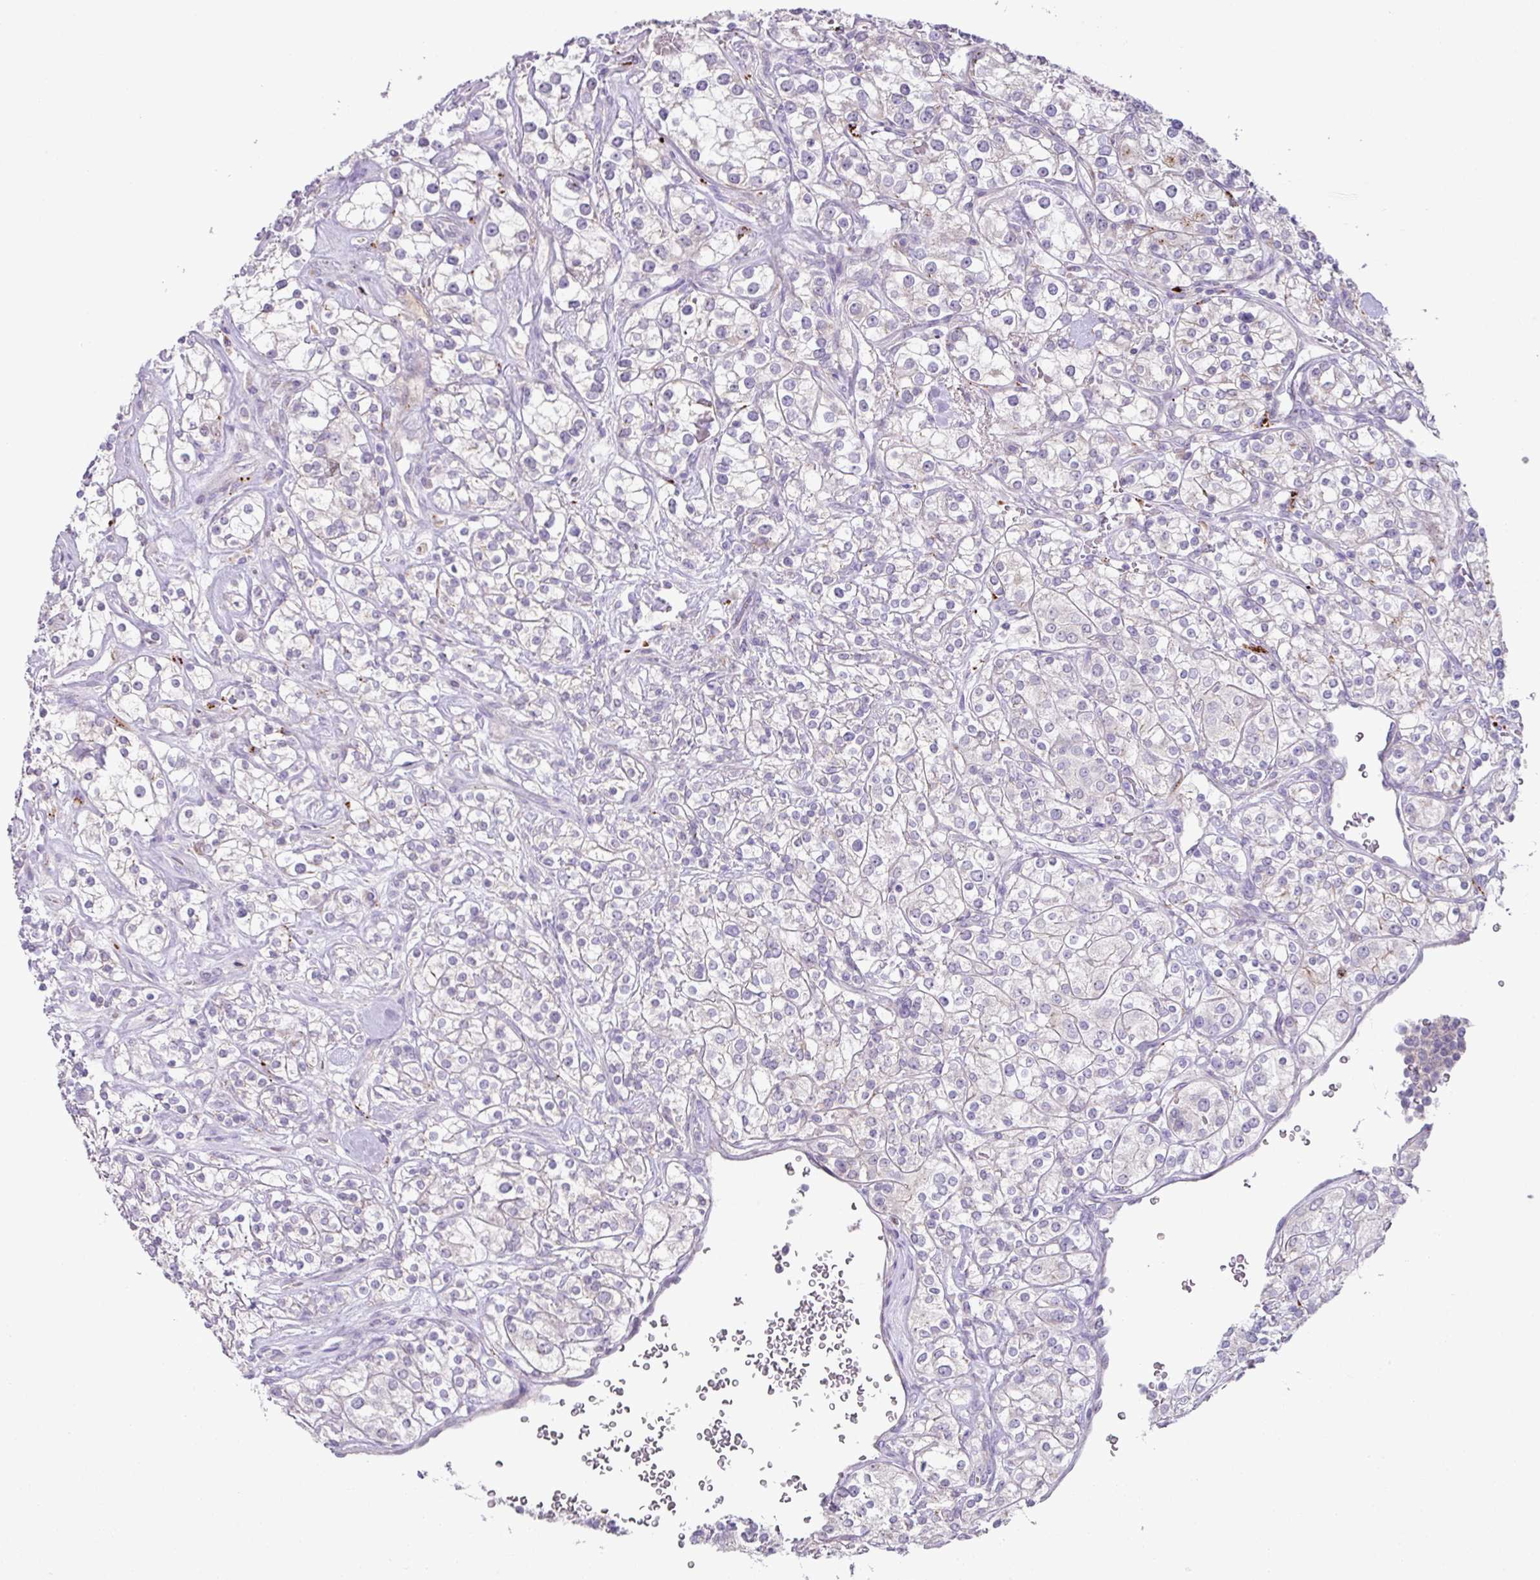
{"staining": {"intensity": "negative", "quantity": "none", "location": "none"}, "tissue": "renal cancer", "cell_type": "Tumor cells", "image_type": "cancer", "snomed": [{"axis": "morphology", "description": "Adenocarcinoma, NOS"}, {"axis": "topography", "description": "Kidney"}], "caption": "This is an immunohistochemistry micrograph of adenocarcinoma (renal). There is no positivity in tumor cells.", "gene": "PLEKHH3", "patient": {"sex": "male", "age": 77}}